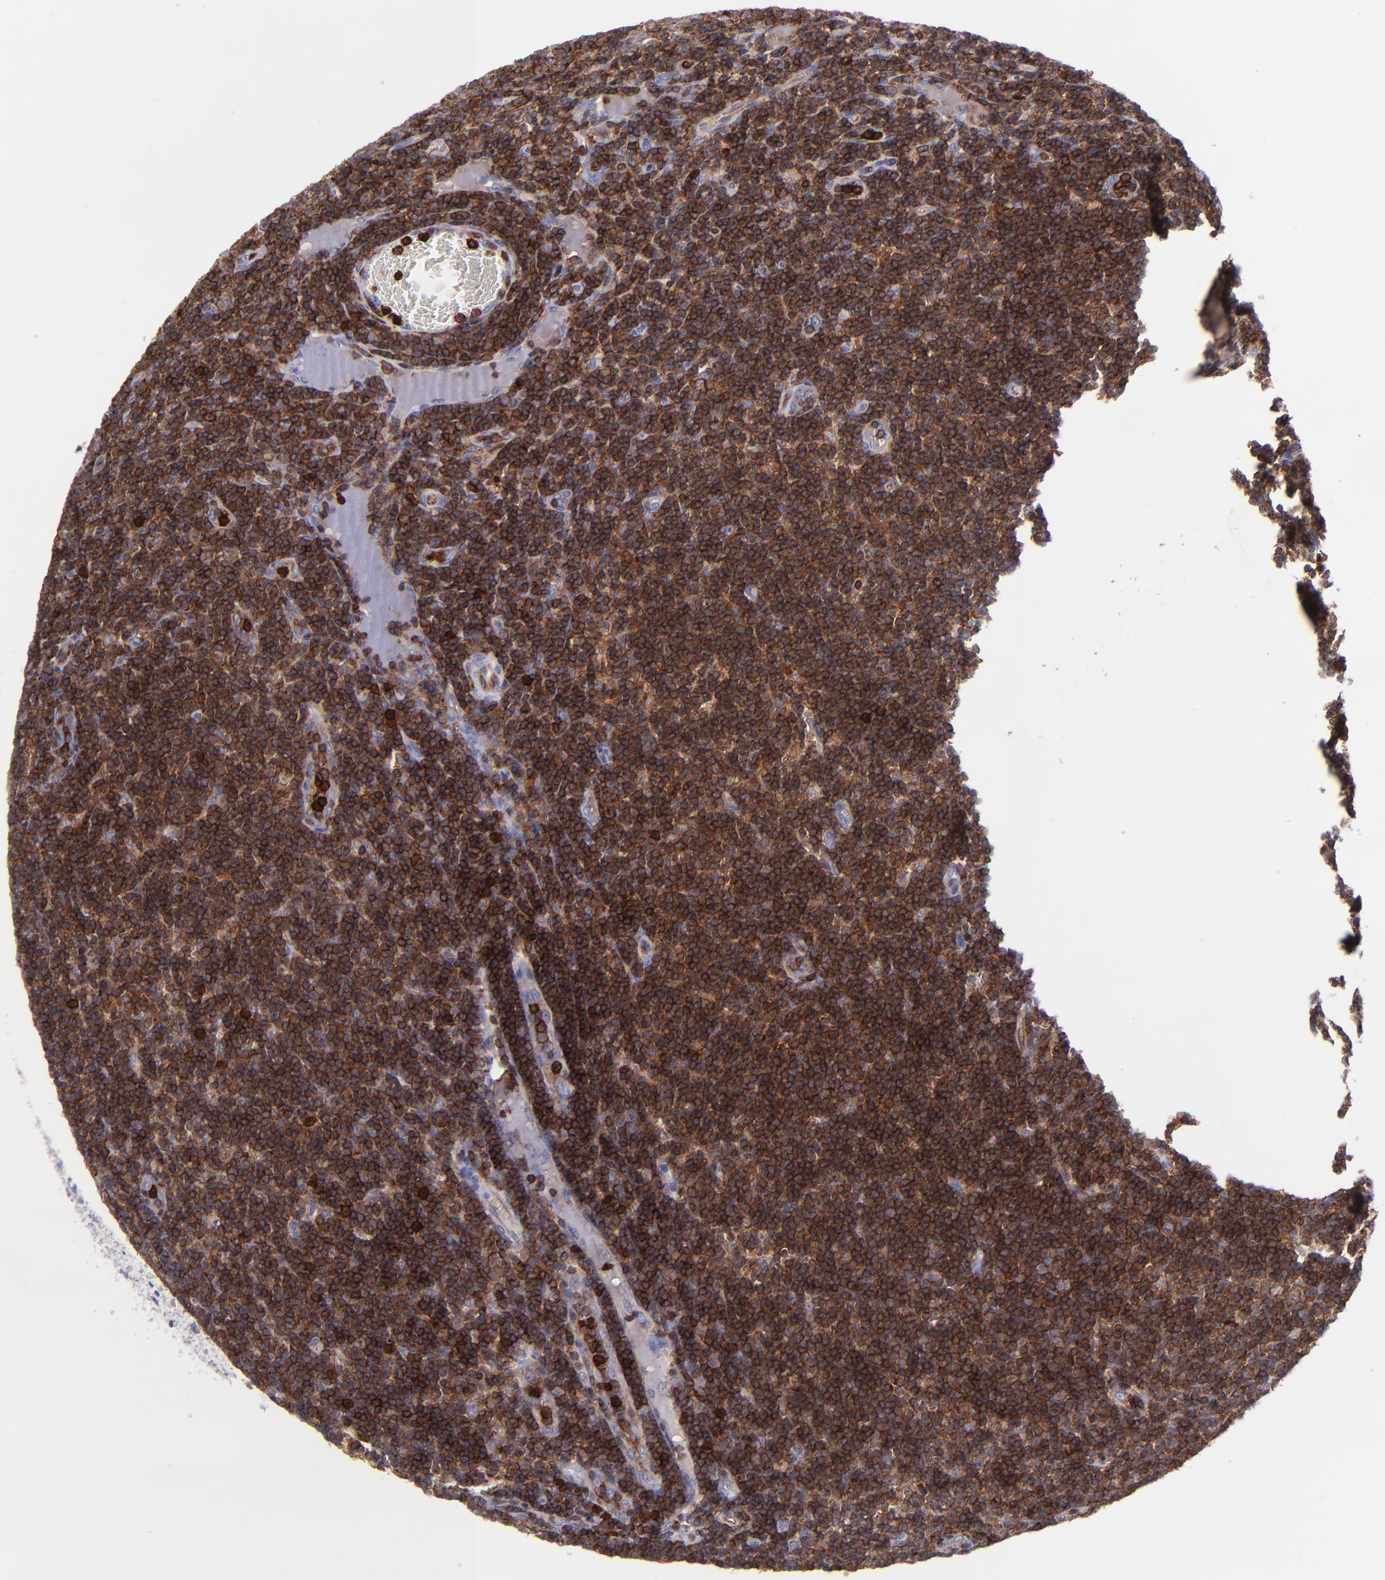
{"staining": {"intensity": "strong", "quantity": ">75%", "location": "cytoplasmic/membranous"}, "tissue": "lymph node", "cell_type": "Non-germinal center cells", "image_type": "normal", "snomed": [{"axis": "morphology", "description": "Normal tissue, NOS"}, {"axis": "morphology", "description": "Inflammation, NOS"}, {"axis": "topography", "description": "Lymph node"}, {"axis": "topography", "description": "Salivary gland"}], "caption": "Immunohistochemistry (DAB (3,3'-diaminobenzidine)) staining of normal human lymph node exhibits strong cytoplasmic/membranous protein positivity in about >75% of non-germinal center cells. (DAB (3,3'-diaminobenzidine) = brown stain, brightfield microscopy at high magnification).", "gene": "ICAM3", "patient": {"sex": "male", "age": 3}}